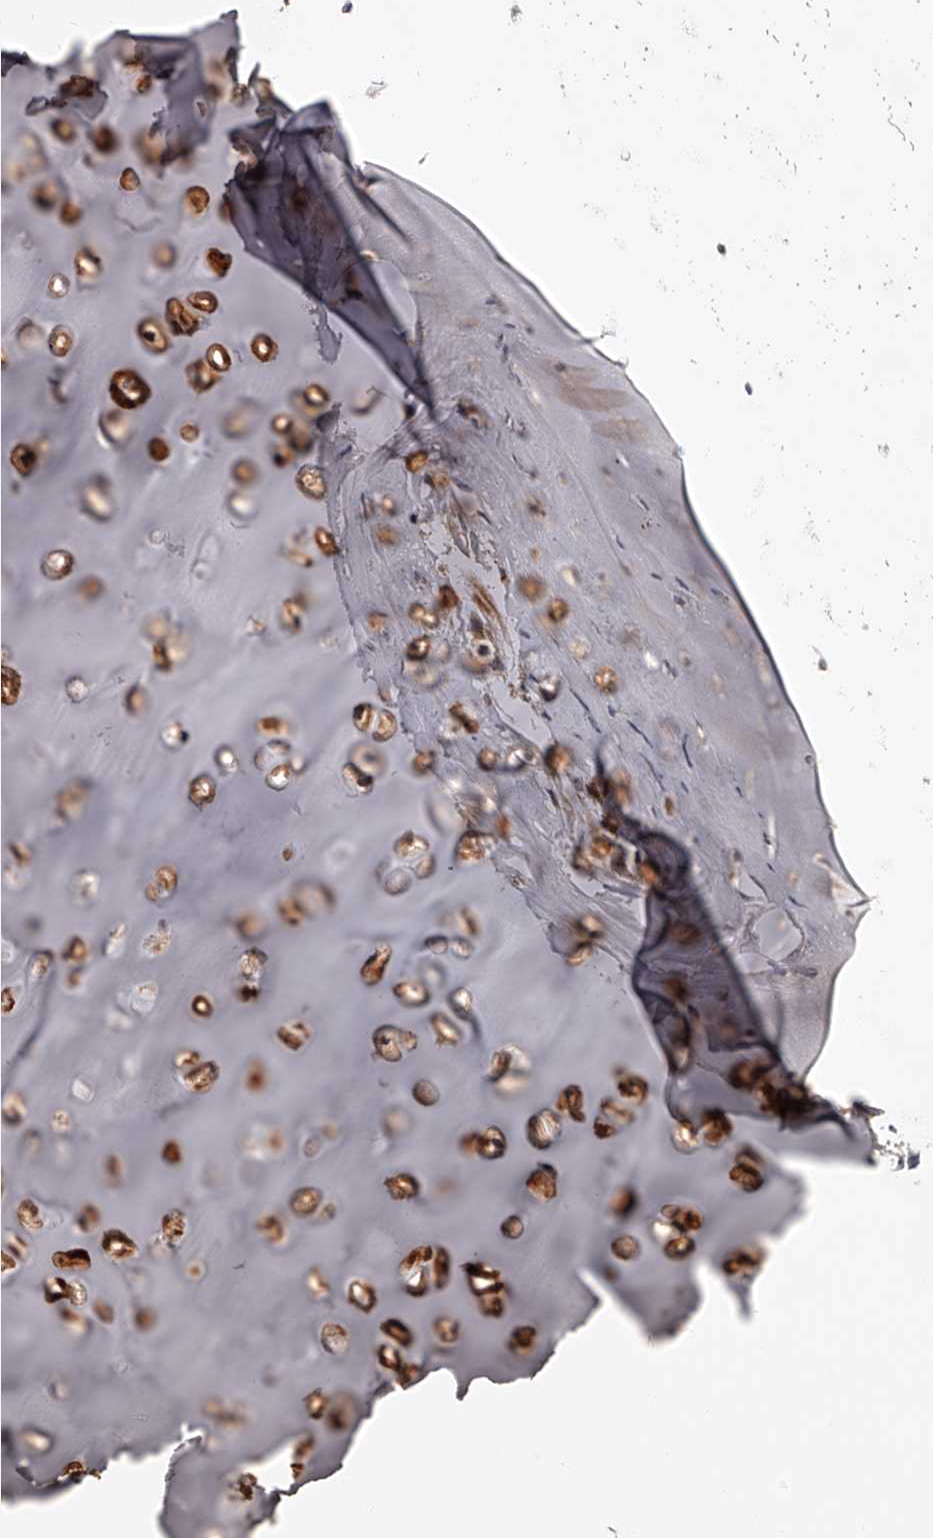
{"staining": {"intensity": "strong", "quantity": ">75%", "location": "cytoplasmic/membranous"}, "tissue": "soft tissue", "cell_type": "Chondrocytes", "image_type": "normal", "snomed": [{"axis": "morphology", "description": "Normal tissue, NOS"}, {"axis": "morphology", "description": "Basal cell carcinoma"}, {"axis": "topography", "description": "Cartilage tissue"}, {"axis": "topography", "description": "Nasopharynx"}, {"axis": "topography", "description": "Oral tissue"}], "caption": "This image exhibits immunohistochemistry staining of benign human soft tissue, with high strong cytoplasmic/membranous positivity in about >75% of chondrocytes.", "gene": "ZNF502", "patient": {"sex": "female", "age": 77}}